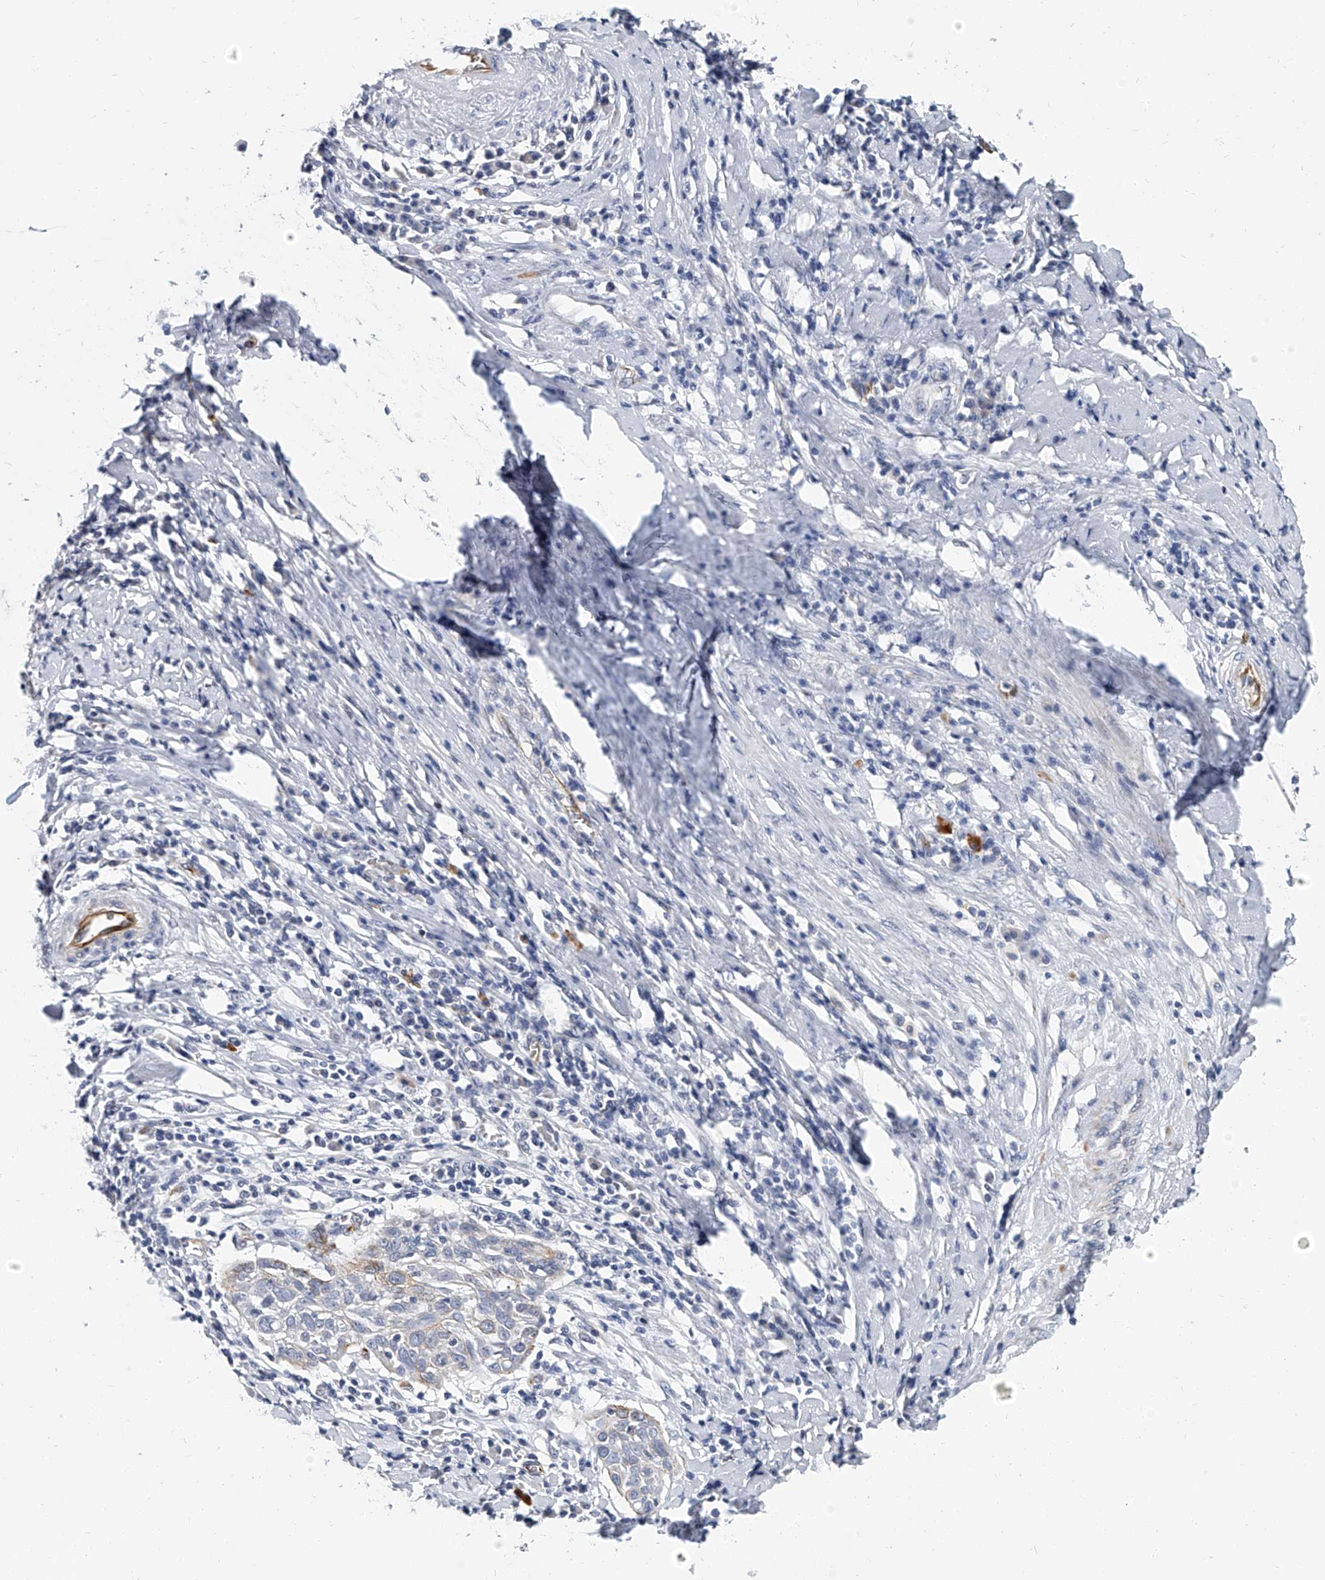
{"staining": {"intensity": "negative", "quantity": "none", "location": "none"}, "tissue": "cervical cancer", "cell_type": "Tumor cells", "image_type": "cancer", "snomed": [{"axis": "morphology", "description": "Squamous cell carcinoma, NOS"}, {"axis": "topography", "description": "Cervix"}], "caption": "This is an IHC micrograph of human cervical cancer (squamous cell carcinoma). There is no positivity in tumor cells.", "gene": "KIRREL1", "patient": {"sex": "female", "age": 51}}